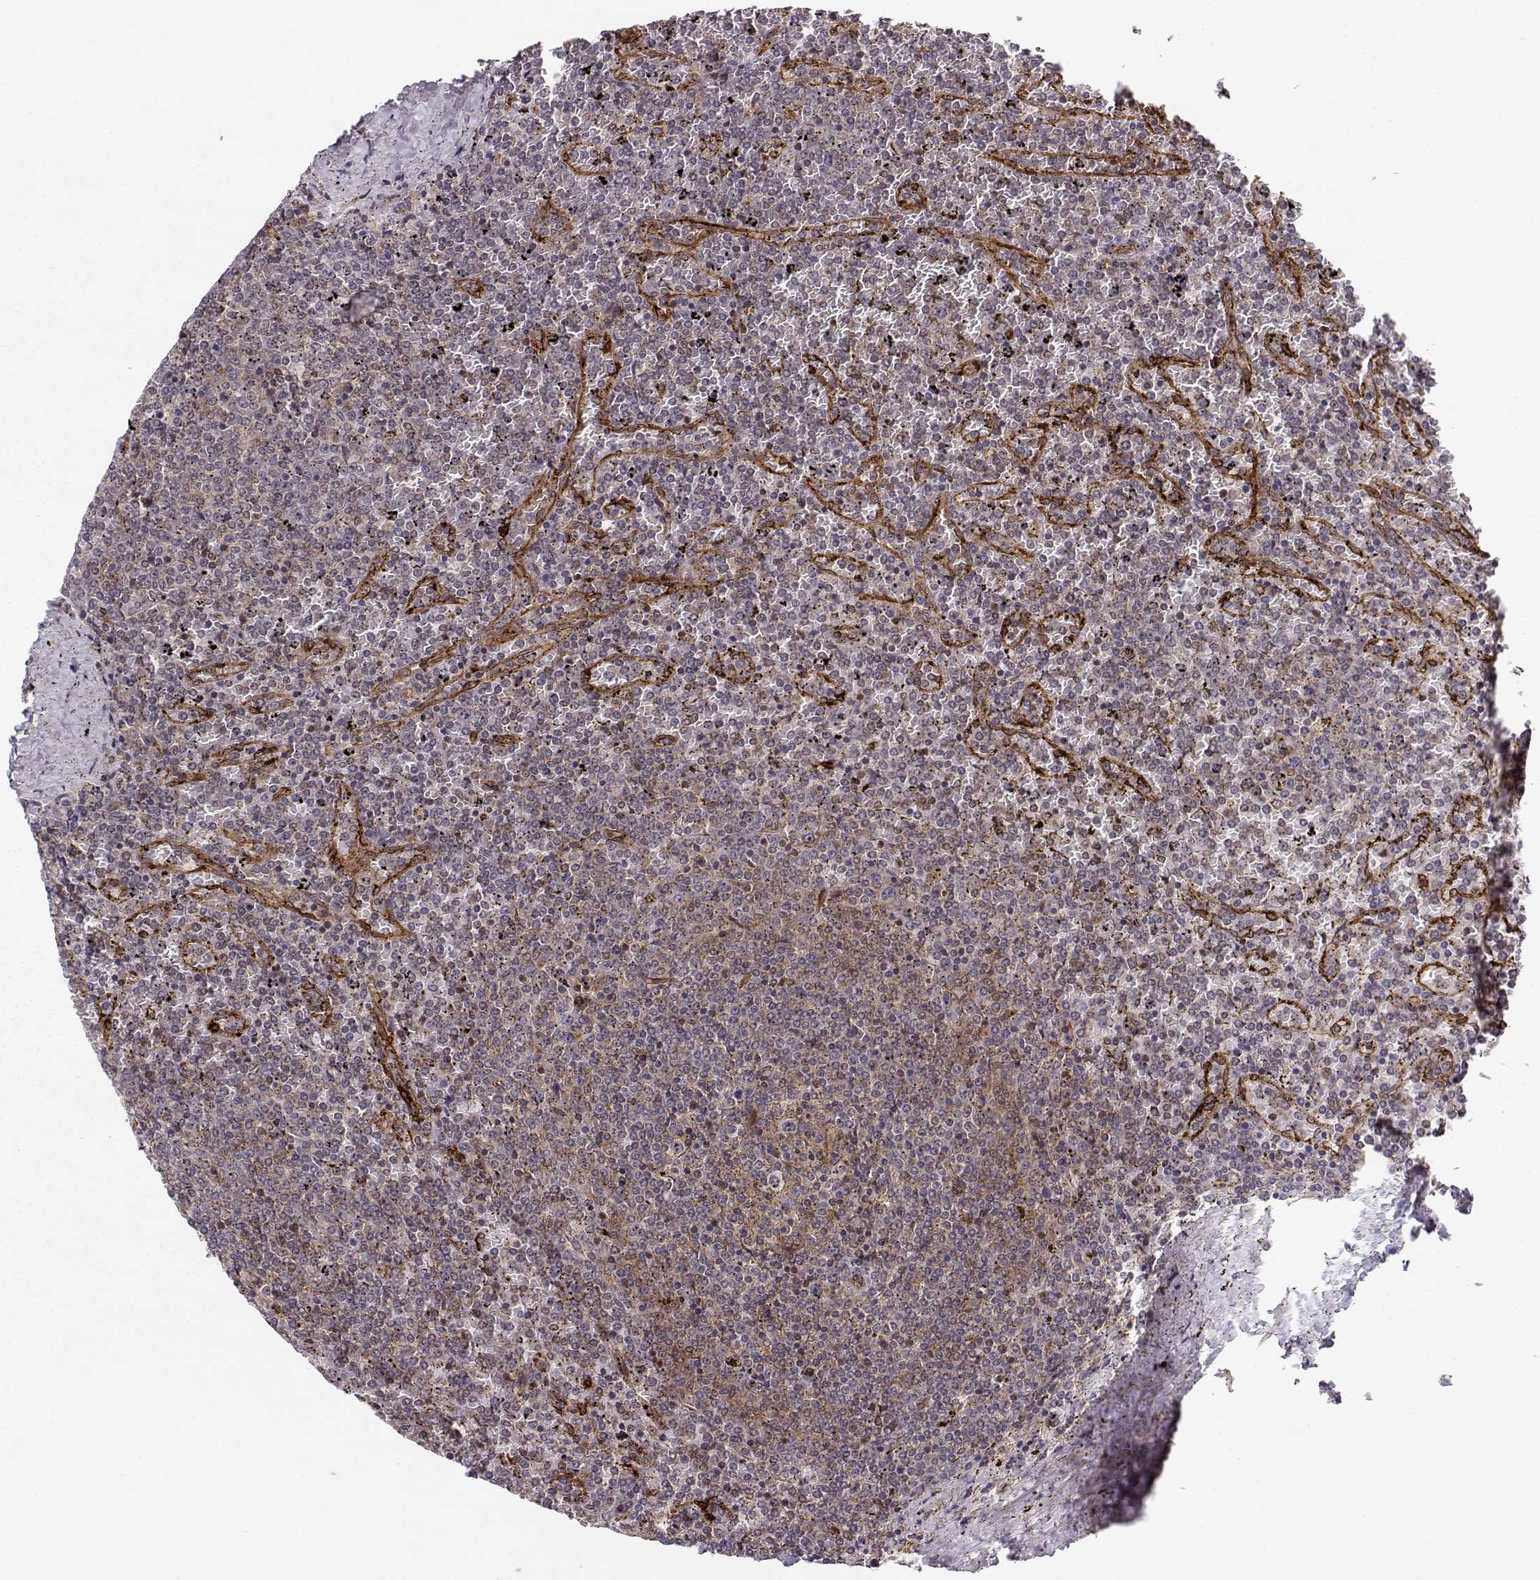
{"staining": {"intensity": "negative", "quantity": "none", "location": "none"}, "tissue": "lymphoma", "cell_type": "Tumor cells", "image_type": "cancer", "snomed": [{"axis": "morphology", "description": "Malignant lymphoma, non-Hodgkin's type, Low grade"}, {"axis": "topography", "description": "Spleen"}], "caption": "This is an IHC micrograph of human lymphoma. There is no staining in tumor cells.", "gene": "CIR1", "patient": {"sex": "female", "age": 77}}